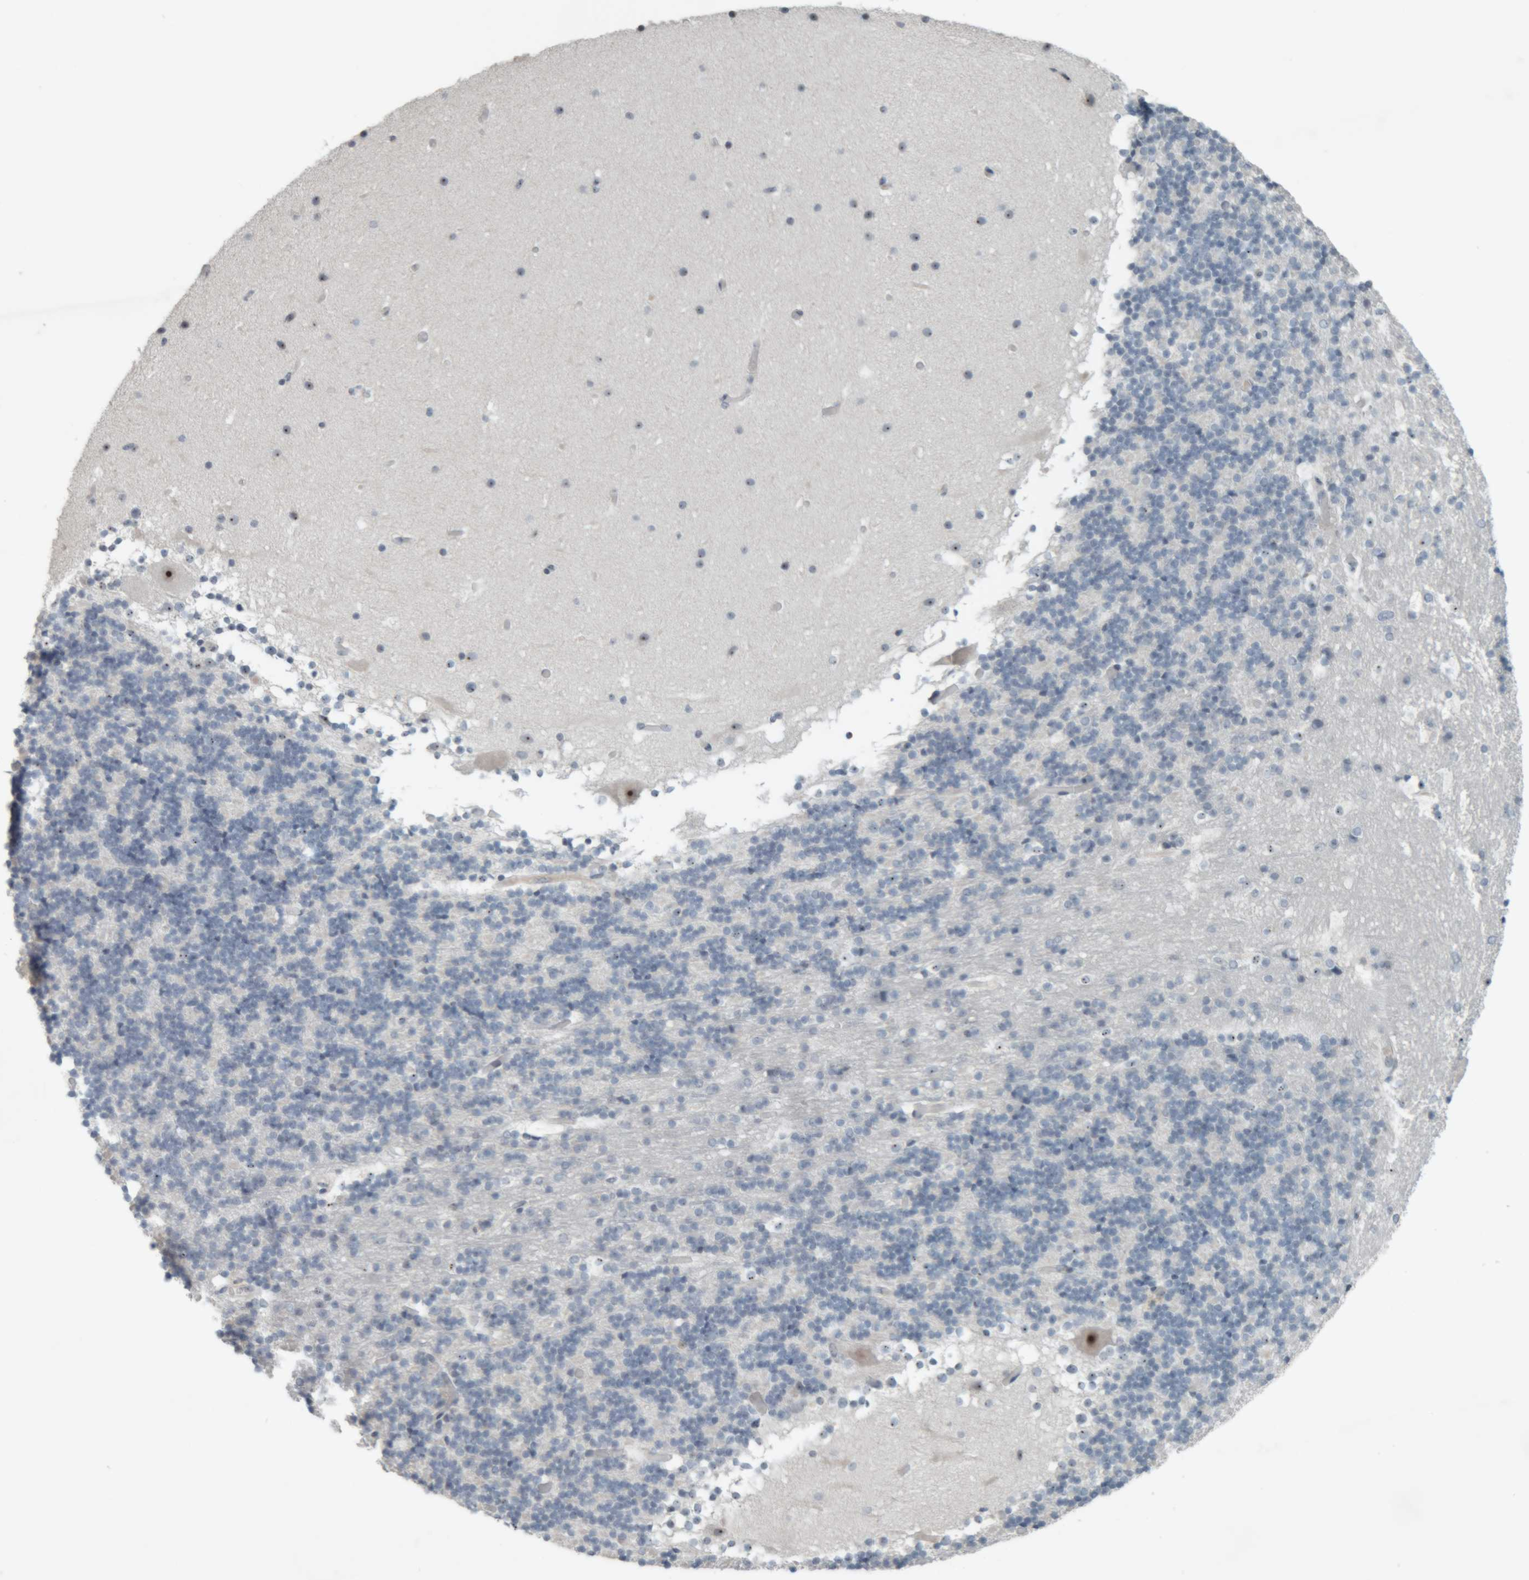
{"staining": {"intensity": "negative", "quantity": "none", "location": "none"}, "tissue": "cerebellum", "cell_type": "Cells in granular layer", "image_type": "normal", "snomed": [{"axis": "morphology", "description": "Normal tissue, NOS"}, {"axis": "topography", "description": "Cerebellum"}], "caption": "There is no significant positivity in cells in granular layer of cerebellum. (DAB immunohistochemistry visualized using brightfield microscopy, high magnification).", "gene": "RPF1", "patient": {"sex": "male", "age": 57}}